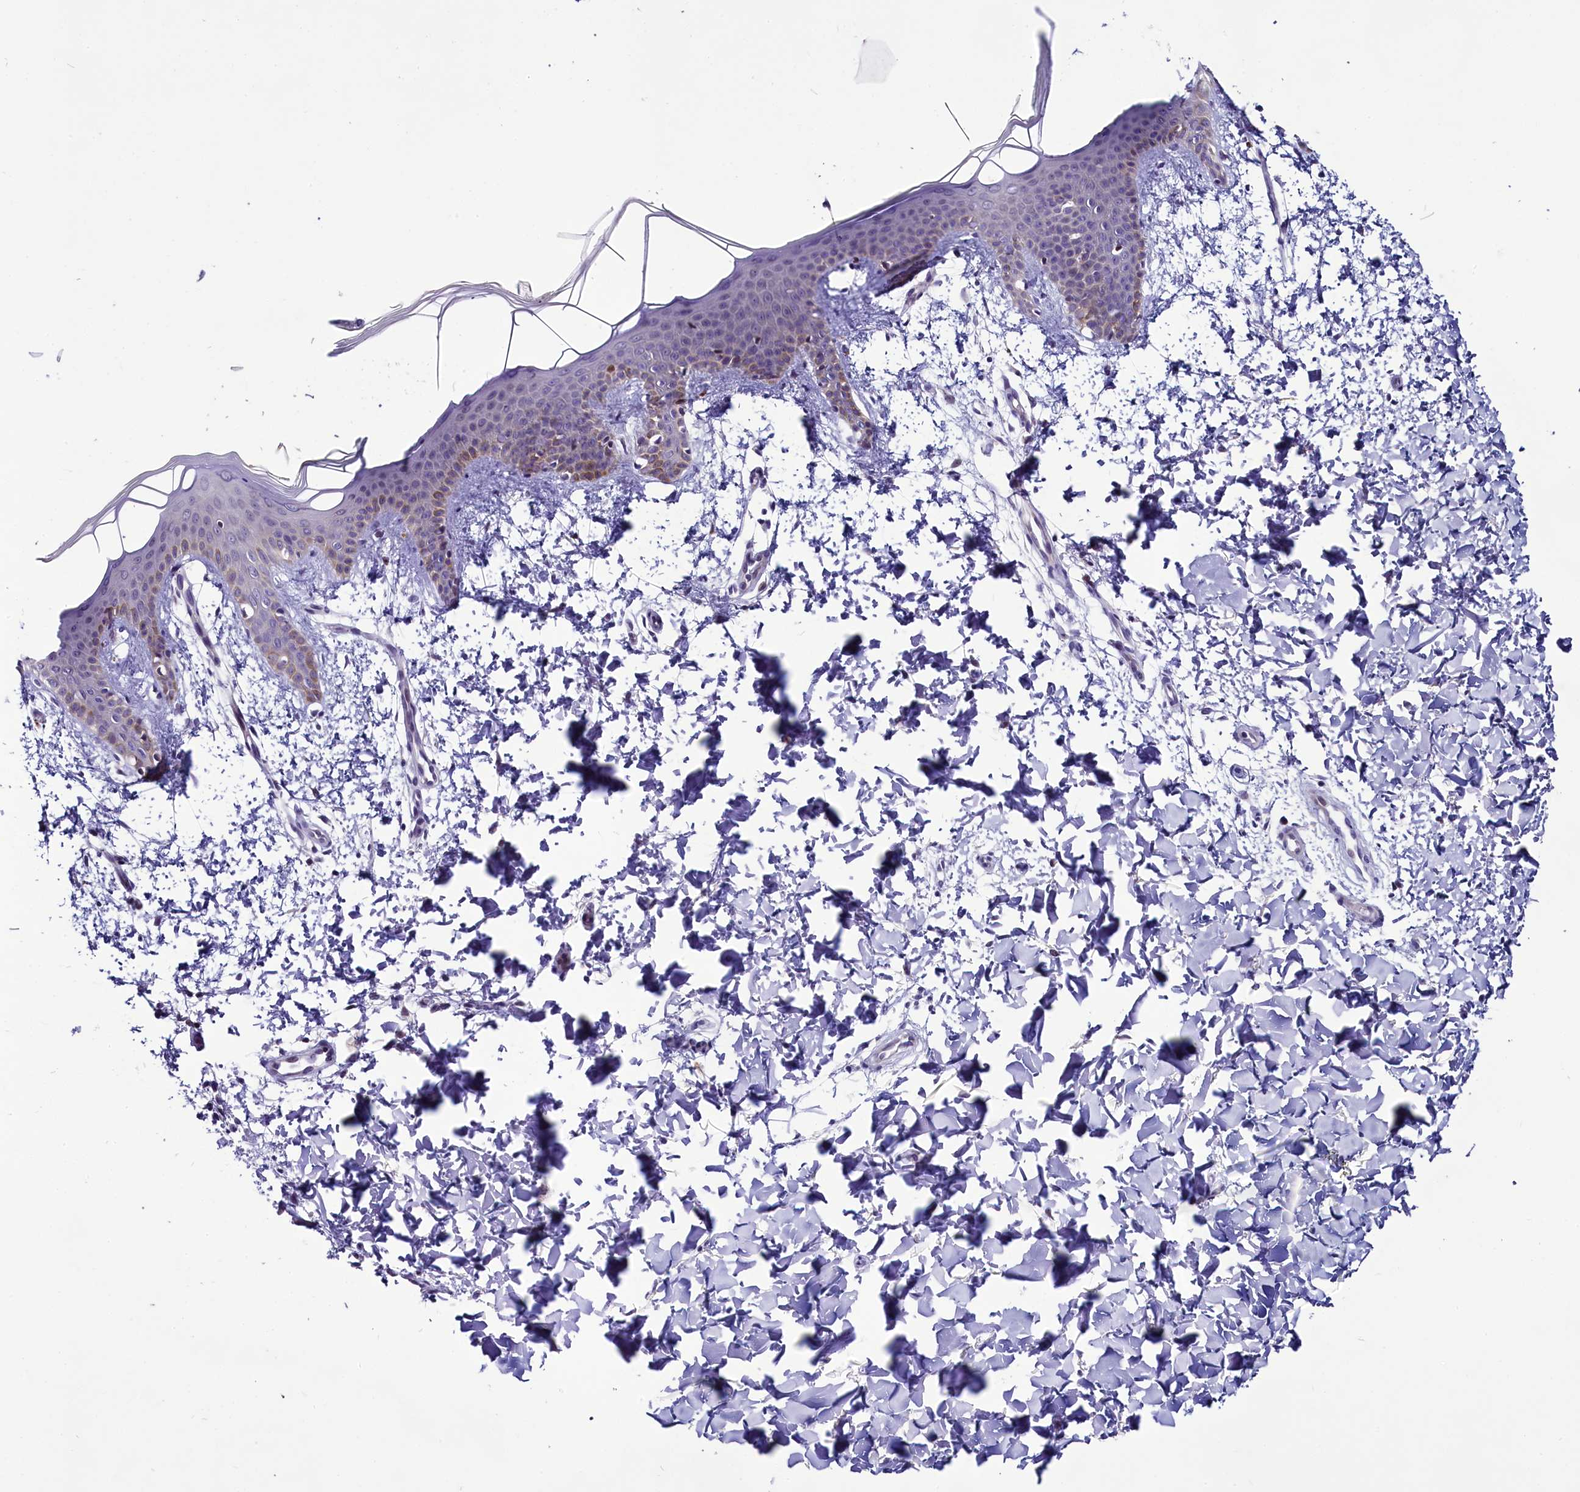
{"staining": {"intensity": "negative", "quantity": "none", "location": "none"}, "tissue": "skin", "cell_type": "Fibroblasts", "image_type": "normal", "snomed": [{"axis": "morphology", "description": "Normal tissue, NOS"}, {"axis": "topography", "description": "Skin"}], "caption": "IHC of normal human skin reveals no expression in fibroblasts. The staining is performed using DAB (3,3'-diaminobenzidine) brown chromogen with nuclei counter-stained in using hematoxylin.", "gene": "CCDC106", "patient": {"sex": "male", "age": 36}}